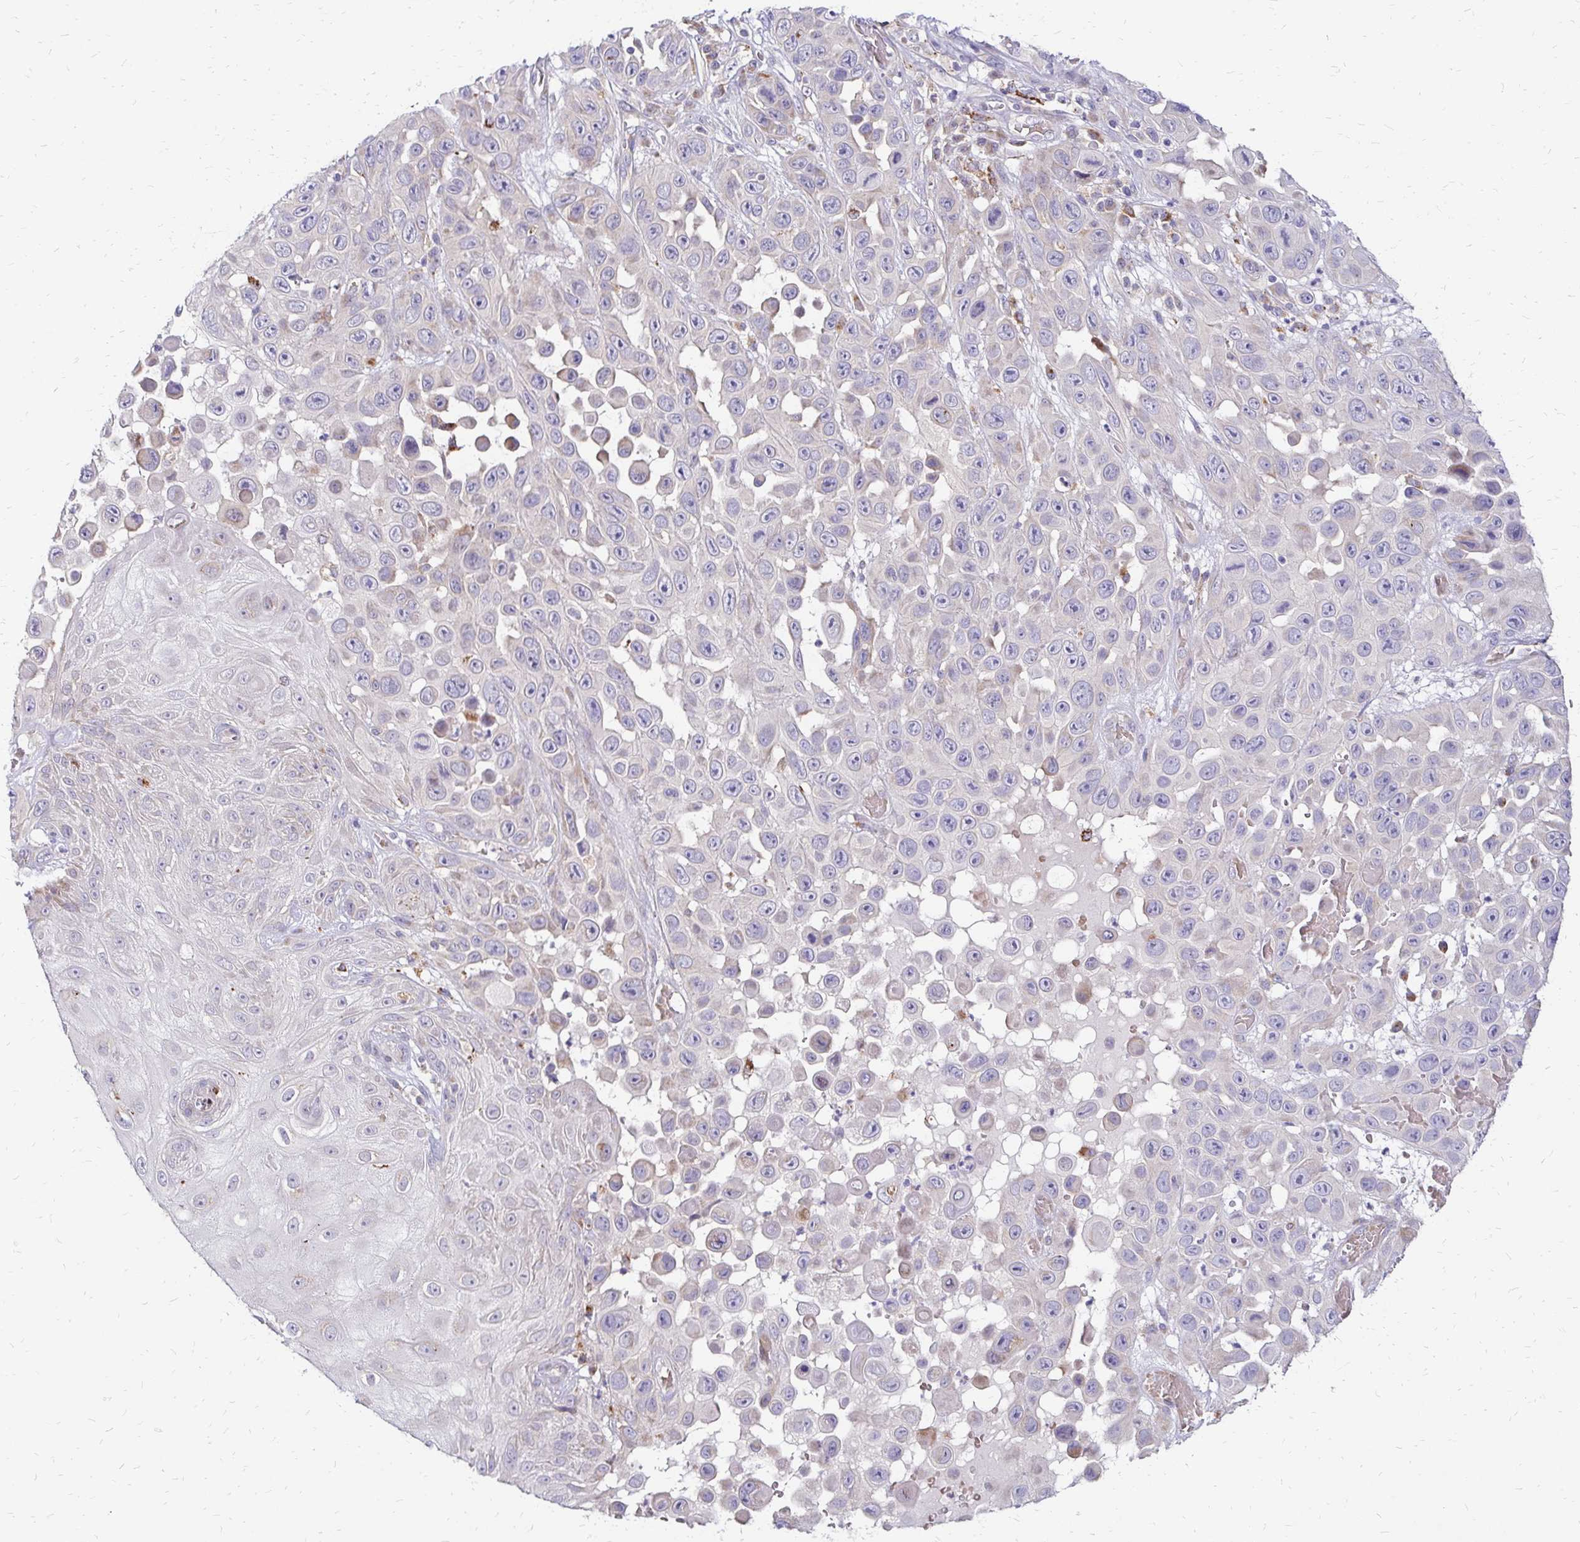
{"staining": {"intensity": "negative", "quantity": "none", "location": "none"}, "tissue": "skin cancer", "cell_type": "Tumor cells", "image_type": "cancer", "snomed": [{"axis": "morphology", "description": "Squamous cell carcinoma, NOS"}, {"axis": "topography", "description": "Skin"}], "caption": "High magnification brightfield microscopy of squamous cell carcinoma (skin) stained with DAB (3,3'-diaminobenzidine) (brown) and counterstained with hematoxylin (blue): tumor cells show no significant staining.", "gene": "IDUA", "patient": {"sex": "male", "age": 81}}